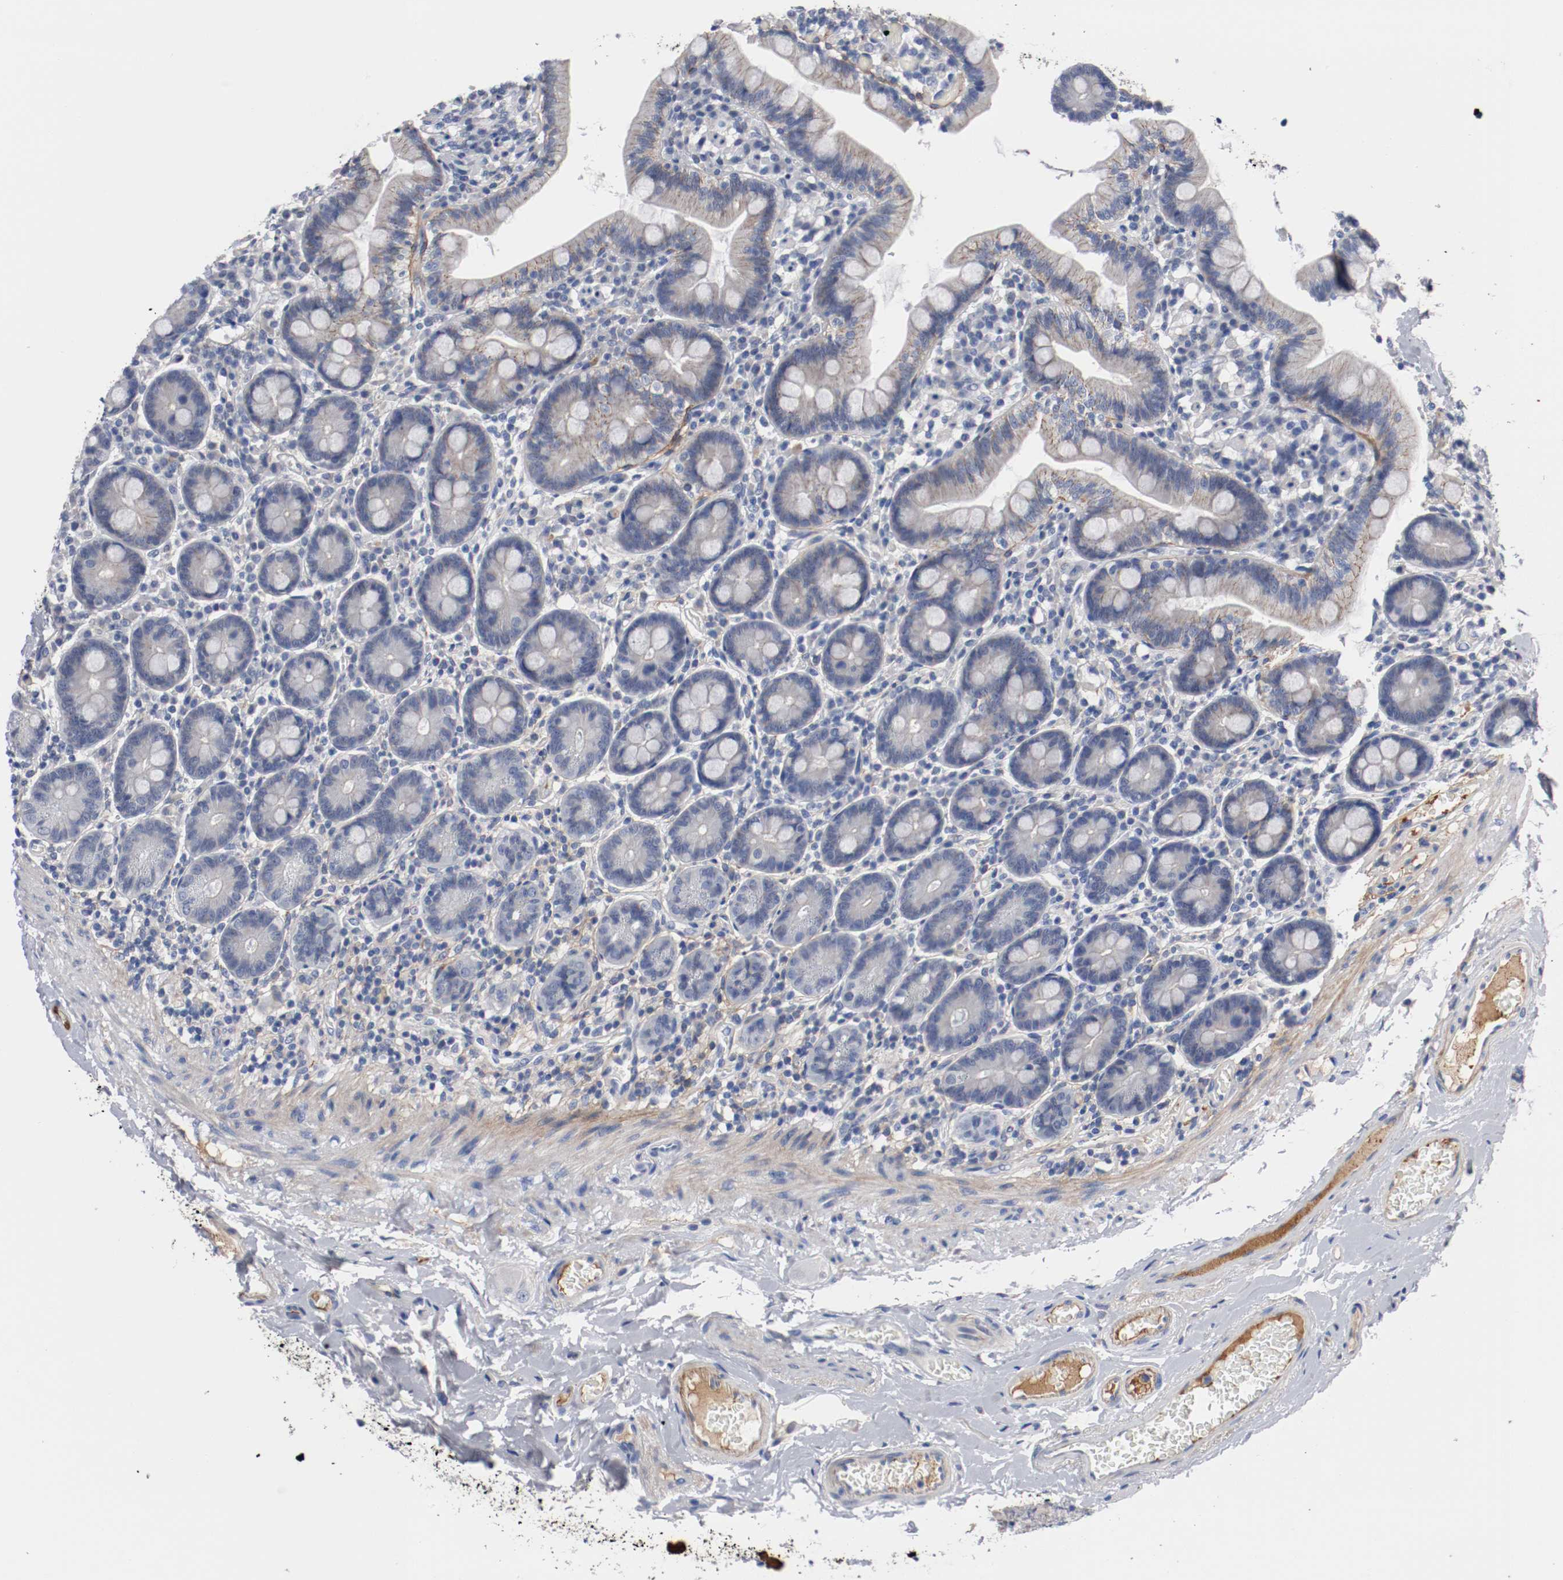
{"staining": {"intensity": "moderate", "quantity": "<25%", "location": "cytoplasmic/membranous"}, "tissue": "duodenum", "cell_type": "Glandular cells", "image_type": "normal", "snomed": [{"axis": "morphology", "description": "Normal tissue, NOS"}, {"axis": "topography", "description": "Duodenum"}], "caption": "This is an image of immunohistochemistry (IHC) staining of normal duodenum, which shows moderate positivity in the cytoplasmic/membranous of glandular cells.", "gene": "TNC", "patient": {"sex": "male", "age": 66}}